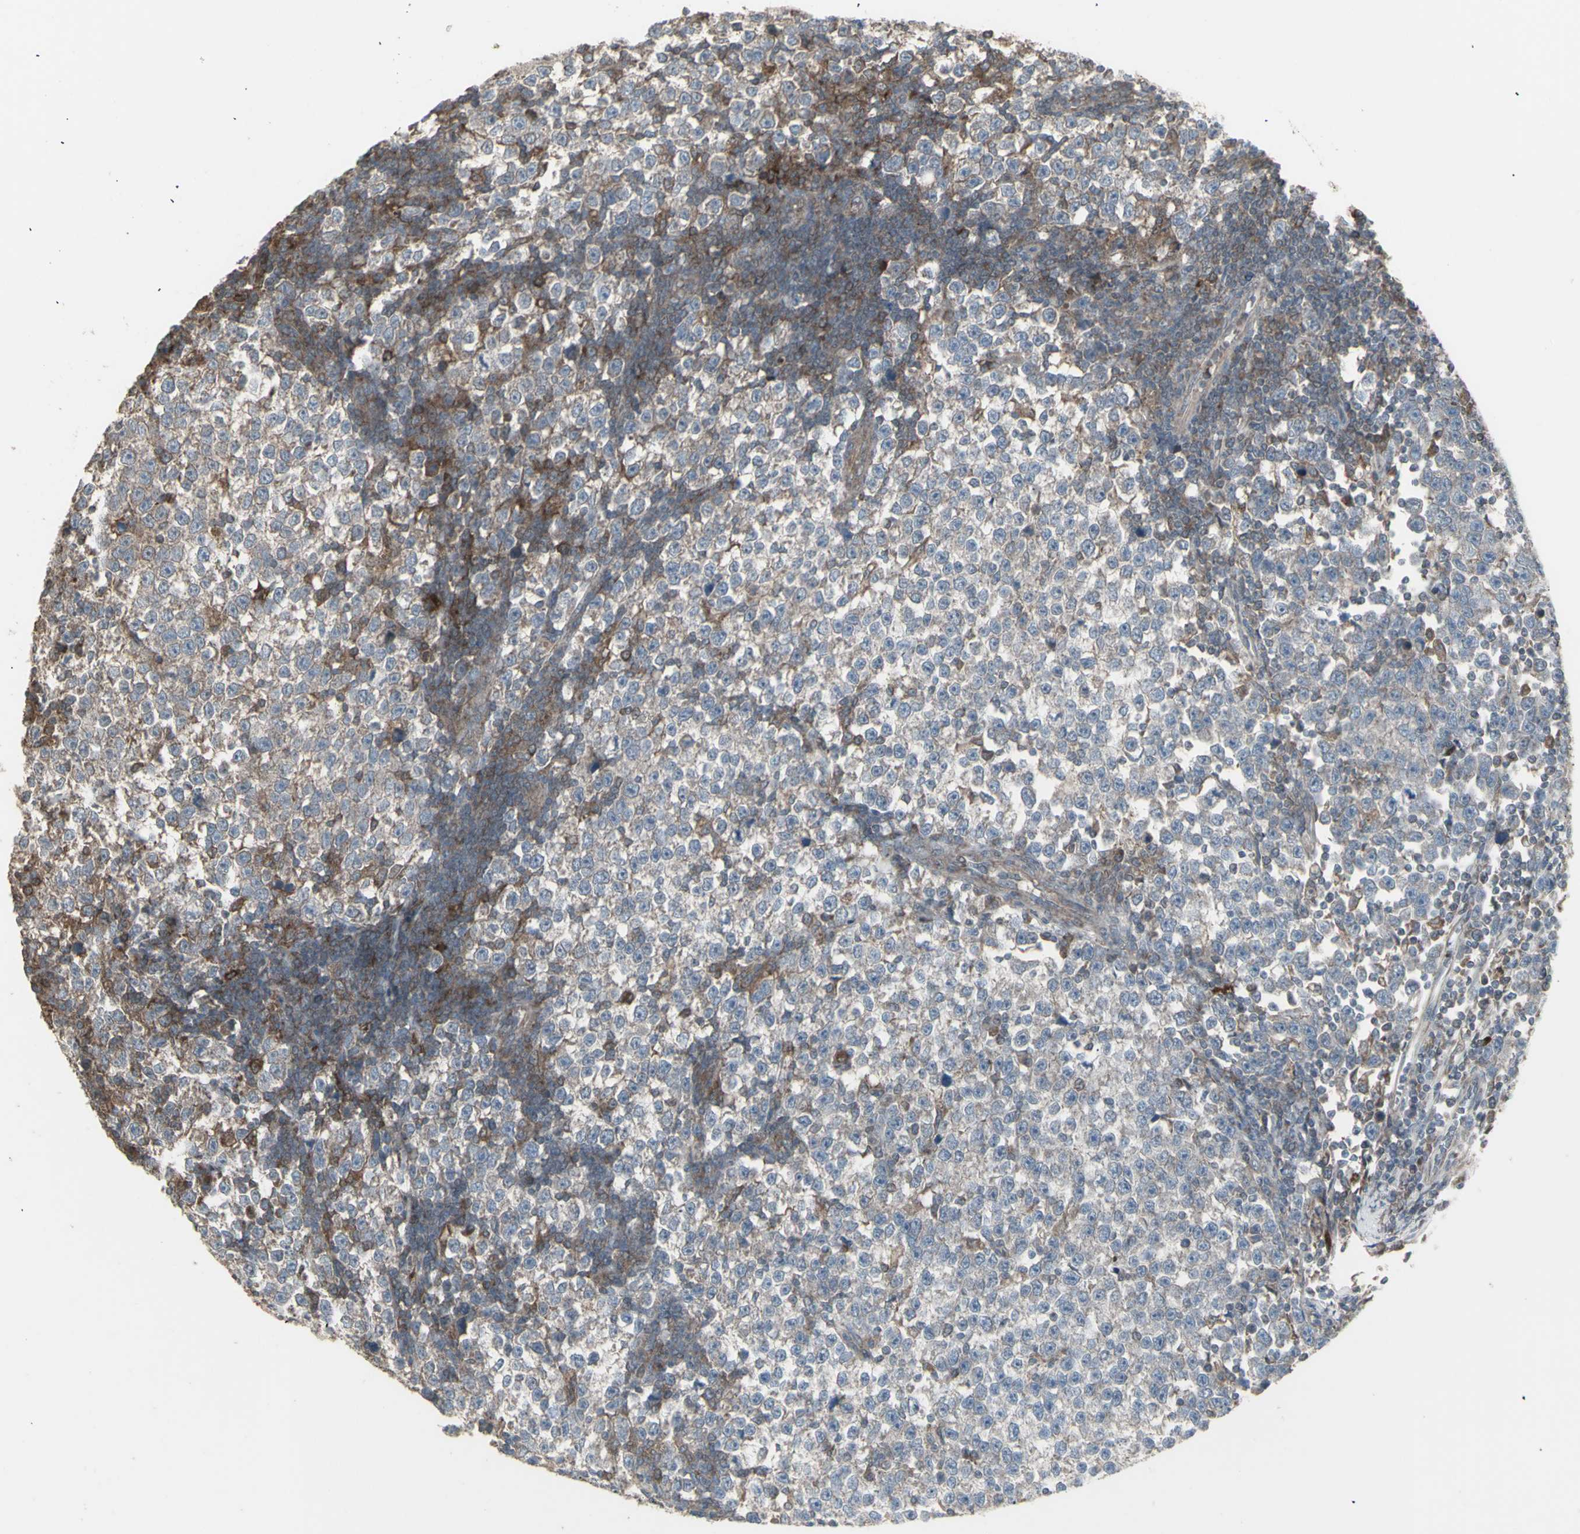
{"staining": {"intensity": "weak", "quantity": "25%-75%", "location": "cytoplasmic/membranous"}, "tissue": "testis cancer", "cell_type": "Tumor cells", "image_type": "cancer", "snomed": [{"axis": "morphology", "description": "Seminoma, NOS"}, {"axis": "topography", "description": "Testis"}], "caption": "High-power microscopy captured an IHC image of seminoma (testis), revealing weak cytoplasmic/membranous expression in about 25%-75% of tumor cells.", "gene": "RNASEL", "patient": {"sex": "male", "age": 43}}